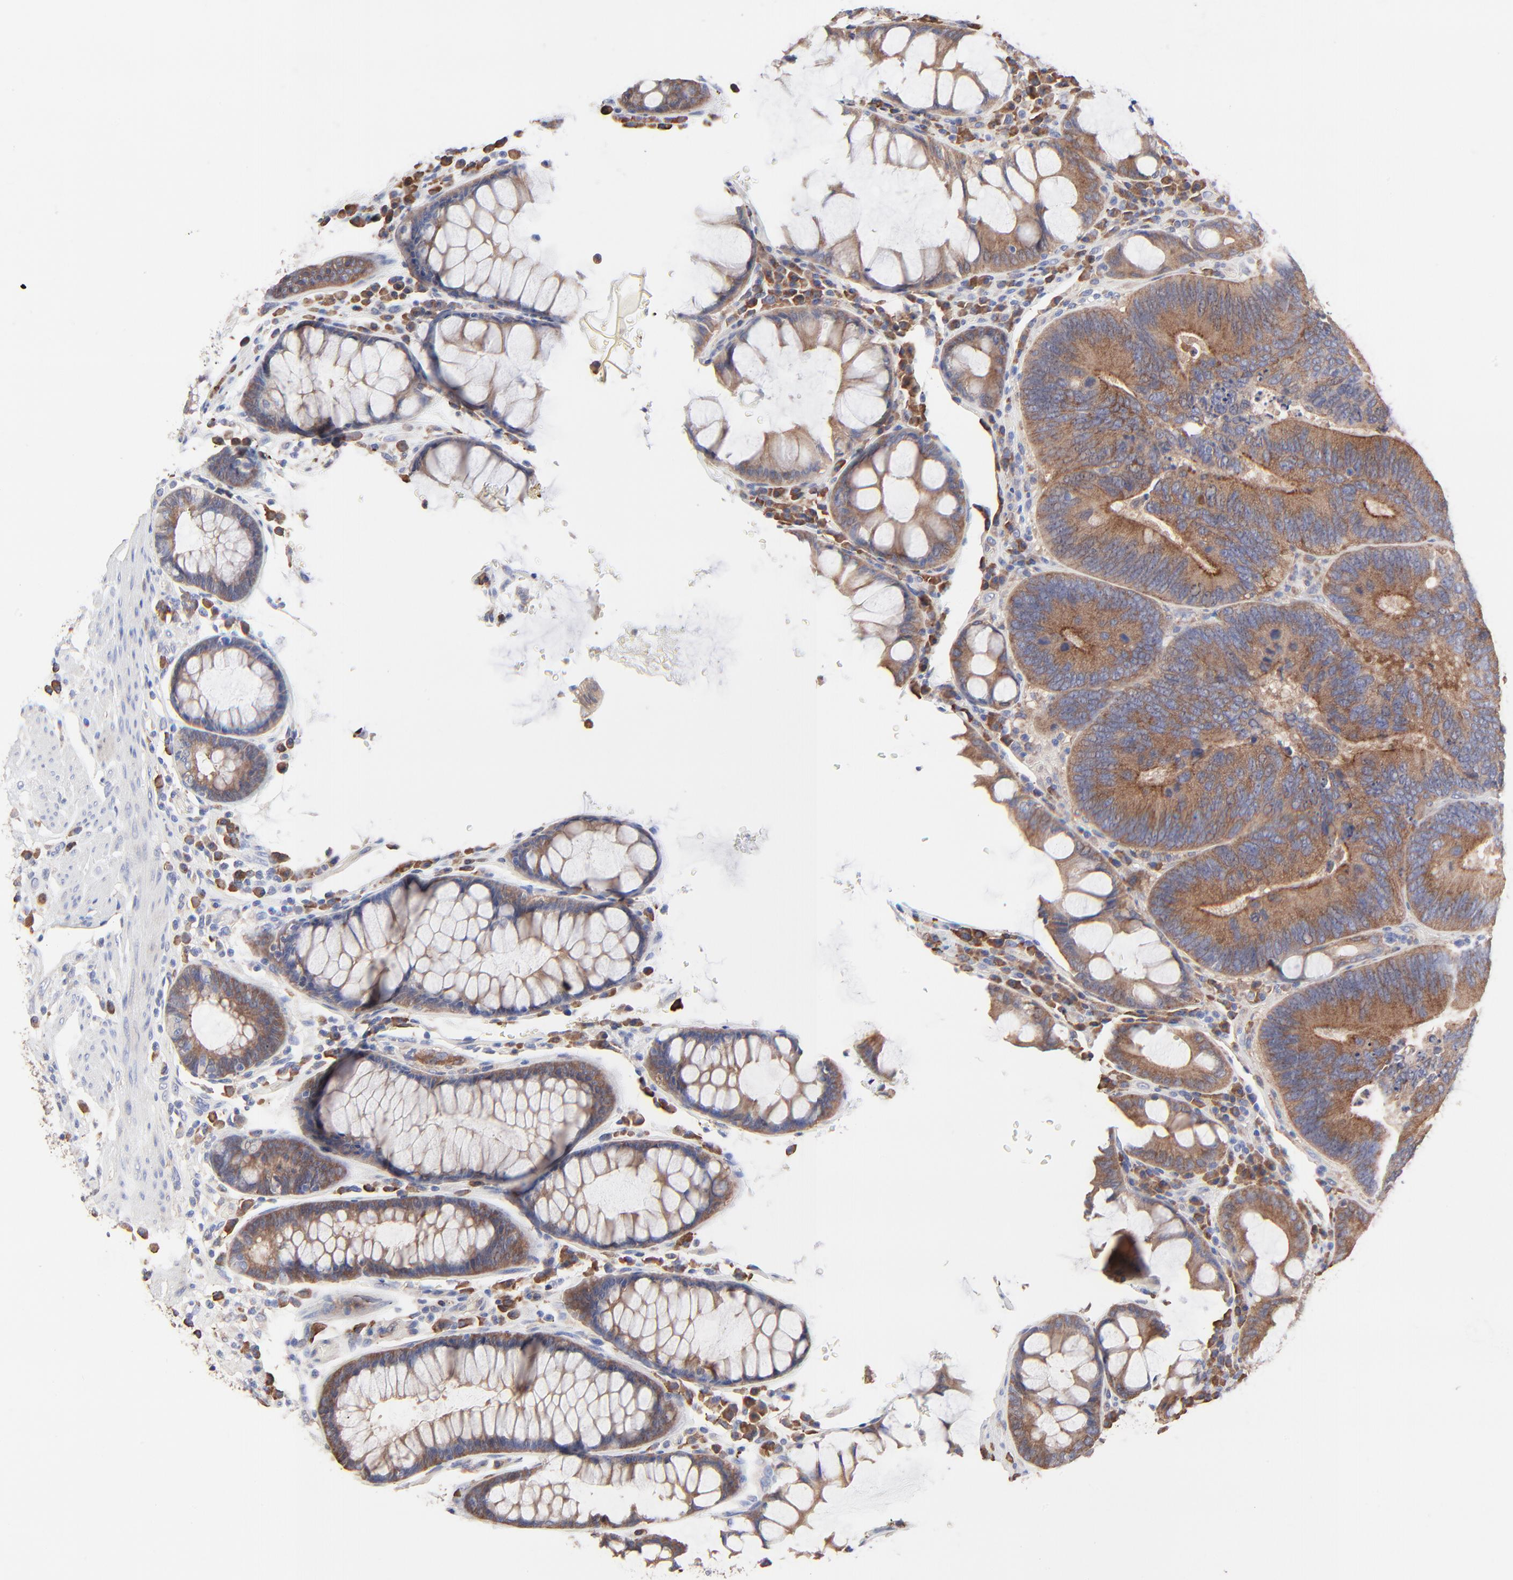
{"staining": {"intensity": "moderate", "quantity": ">75%", "location": "cytoplasmic/membranous"}, "tissue": "colorectal cancer", "cell_type": "Tumor cells", "image_type": "cancer", "snomed": [{"axis": "morphology", "description": "Normal tissue, NOS"}, {"axis": "morphology", "description": "Adenocarcinoma, NOS"}, {"axis": "topography", "description": "Colon"}], "caption": "Immunohistochemistry histopathology image of colorectal cancer (adenocarcinoma) stained for a protein (brown), which exhibits medium levels of moderate cytoplasmic/membranous staining in approximately >75% of tumor cells.", "gene": "PPFIBP2", "patient": {"sex": "female", "age": 78}}